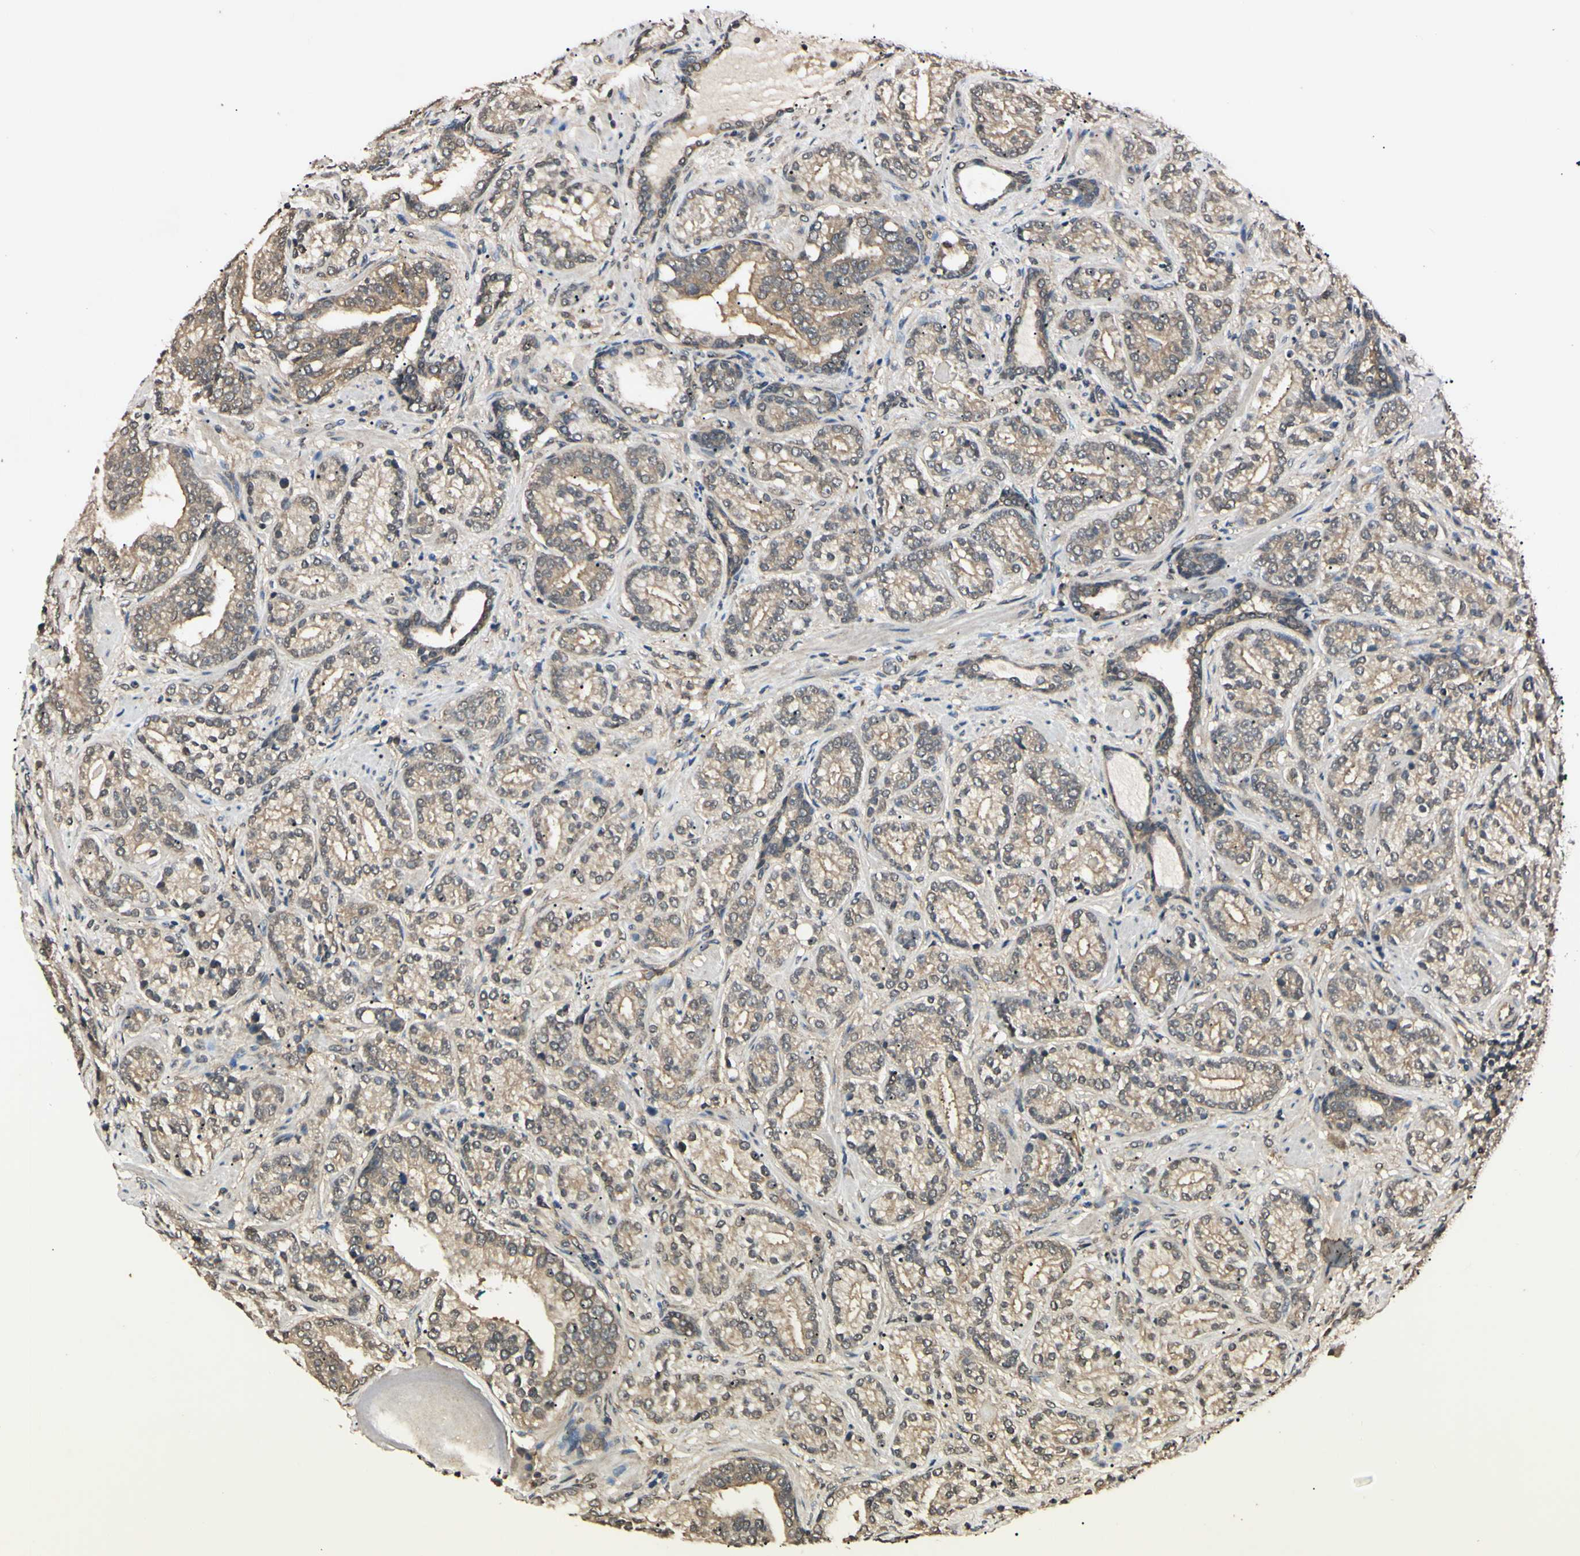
{"staining": {"intensity": "weak", "quantity": "25%-75%", "location": "cytoplasmic/membranous"}, "tissue": "prostate cancer", "cell_type": "Tumor cells", "image_type": "cancer", "snomed": [{"axis": "morphology", "description": "Adenocarcinoma, High grade"}, {"axis": "topography", "description": "Prostate"}], "caption": "Immunohistochemistry (IHC) photomicrograph of prostate high-grade adenocarcinoma stained for a protein (brown), which shows low levels of weak cytoplasmic/membranous positivity in approximately 25%-75% of tumor cells.", "gene": "EPN1", "patient": {"sex": "male", "age": 61}}